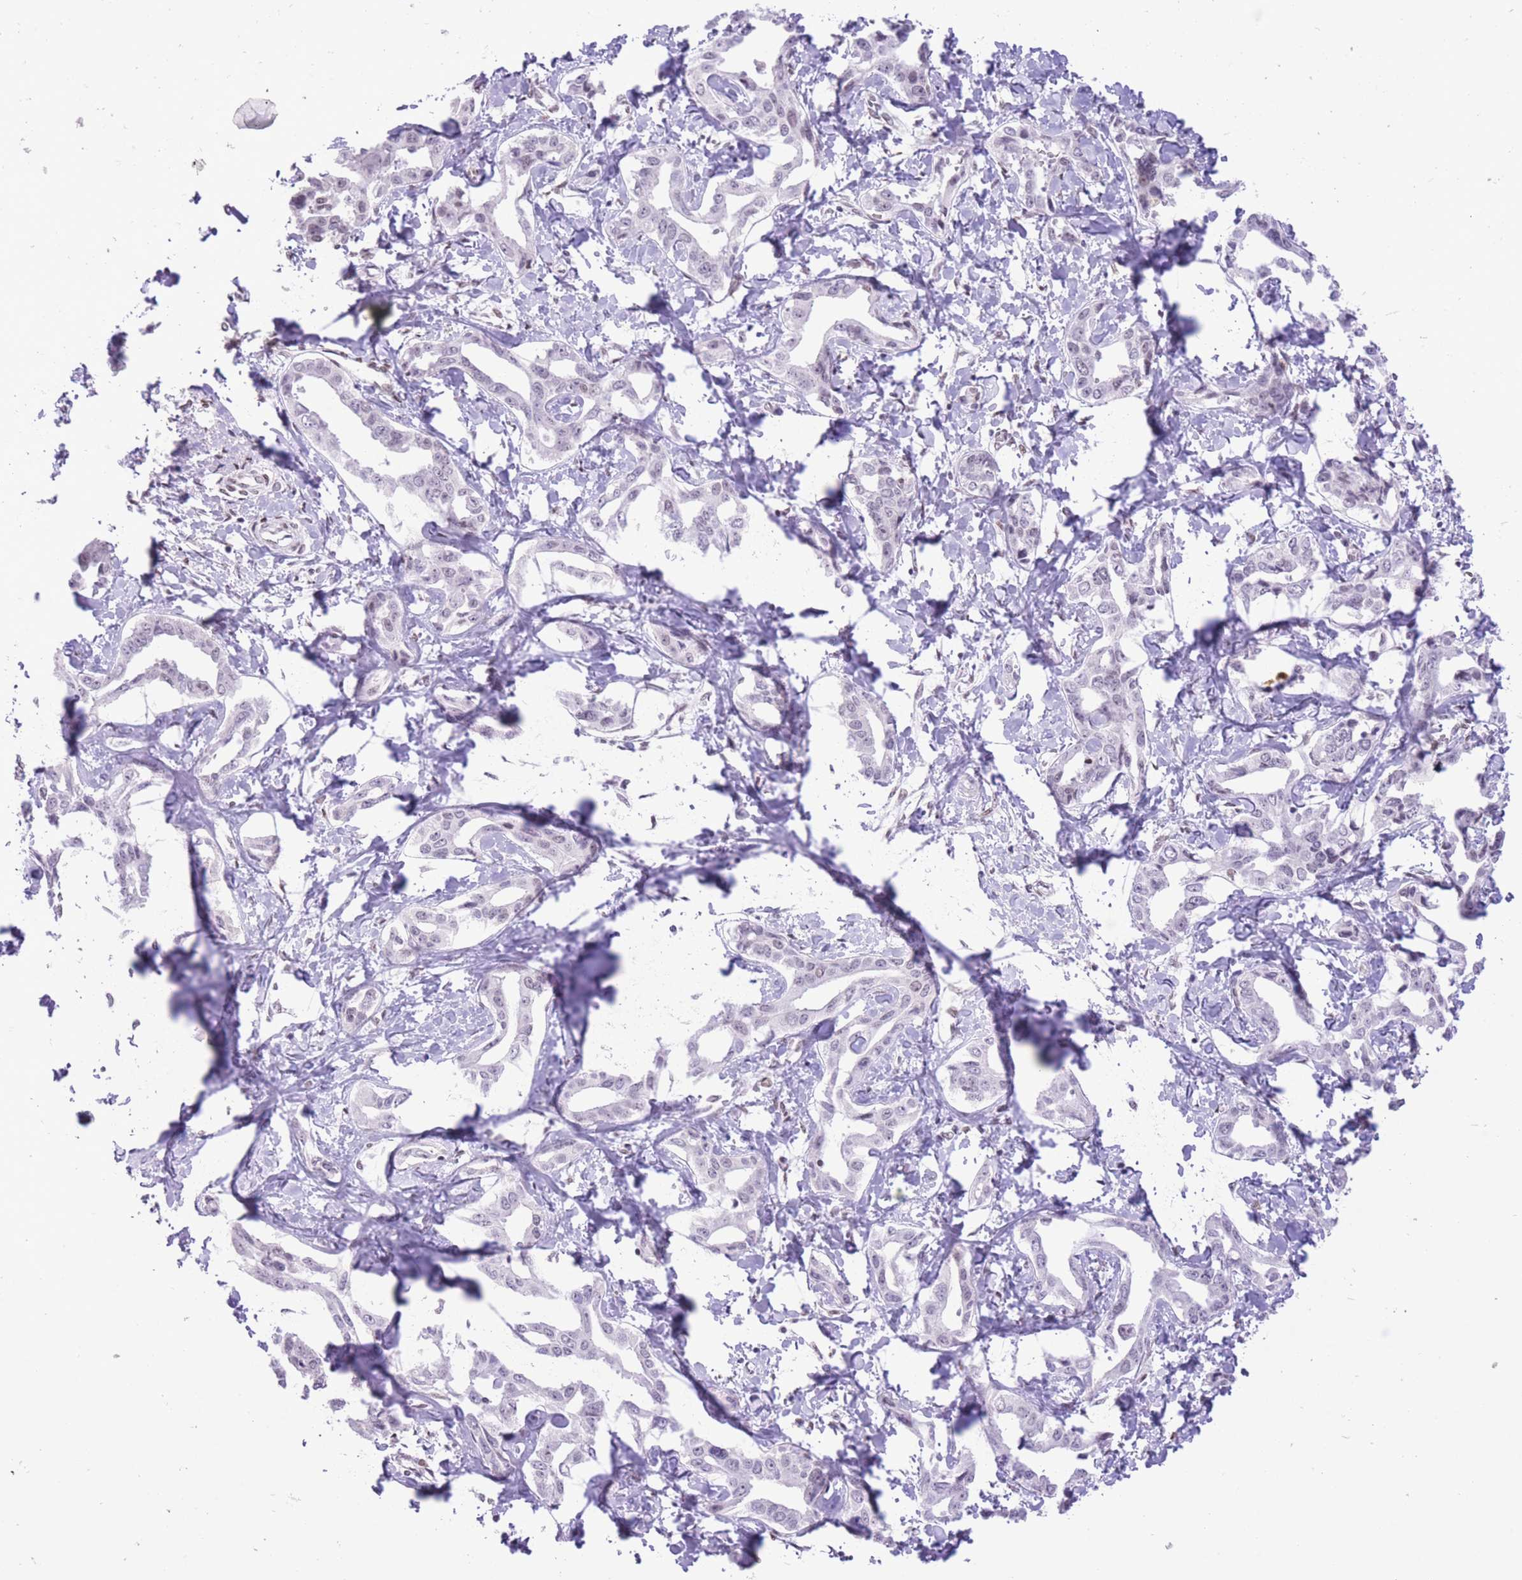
{"staining": {"intensity": "weak", "quantity": "<25%", "location": "nuclear"}, "tissue": "liver cancer", "cell_type": "Tumor cells", "image_type": "cancer", "snomed": [{"axis": "morphology", "description": "Cholangiocarcinoma"}, {"axis": "topography", "description": "Liver"}], "caption": "This histopathology image is of liver cancer (cholangiocarcinoma) stained with IHC to label a protein in brown with the nuclei are counter-stained blue. There is no positivity in tumor cells.", "gene": "ZBED5", "patient": {"sex": "male", "age": 59}}